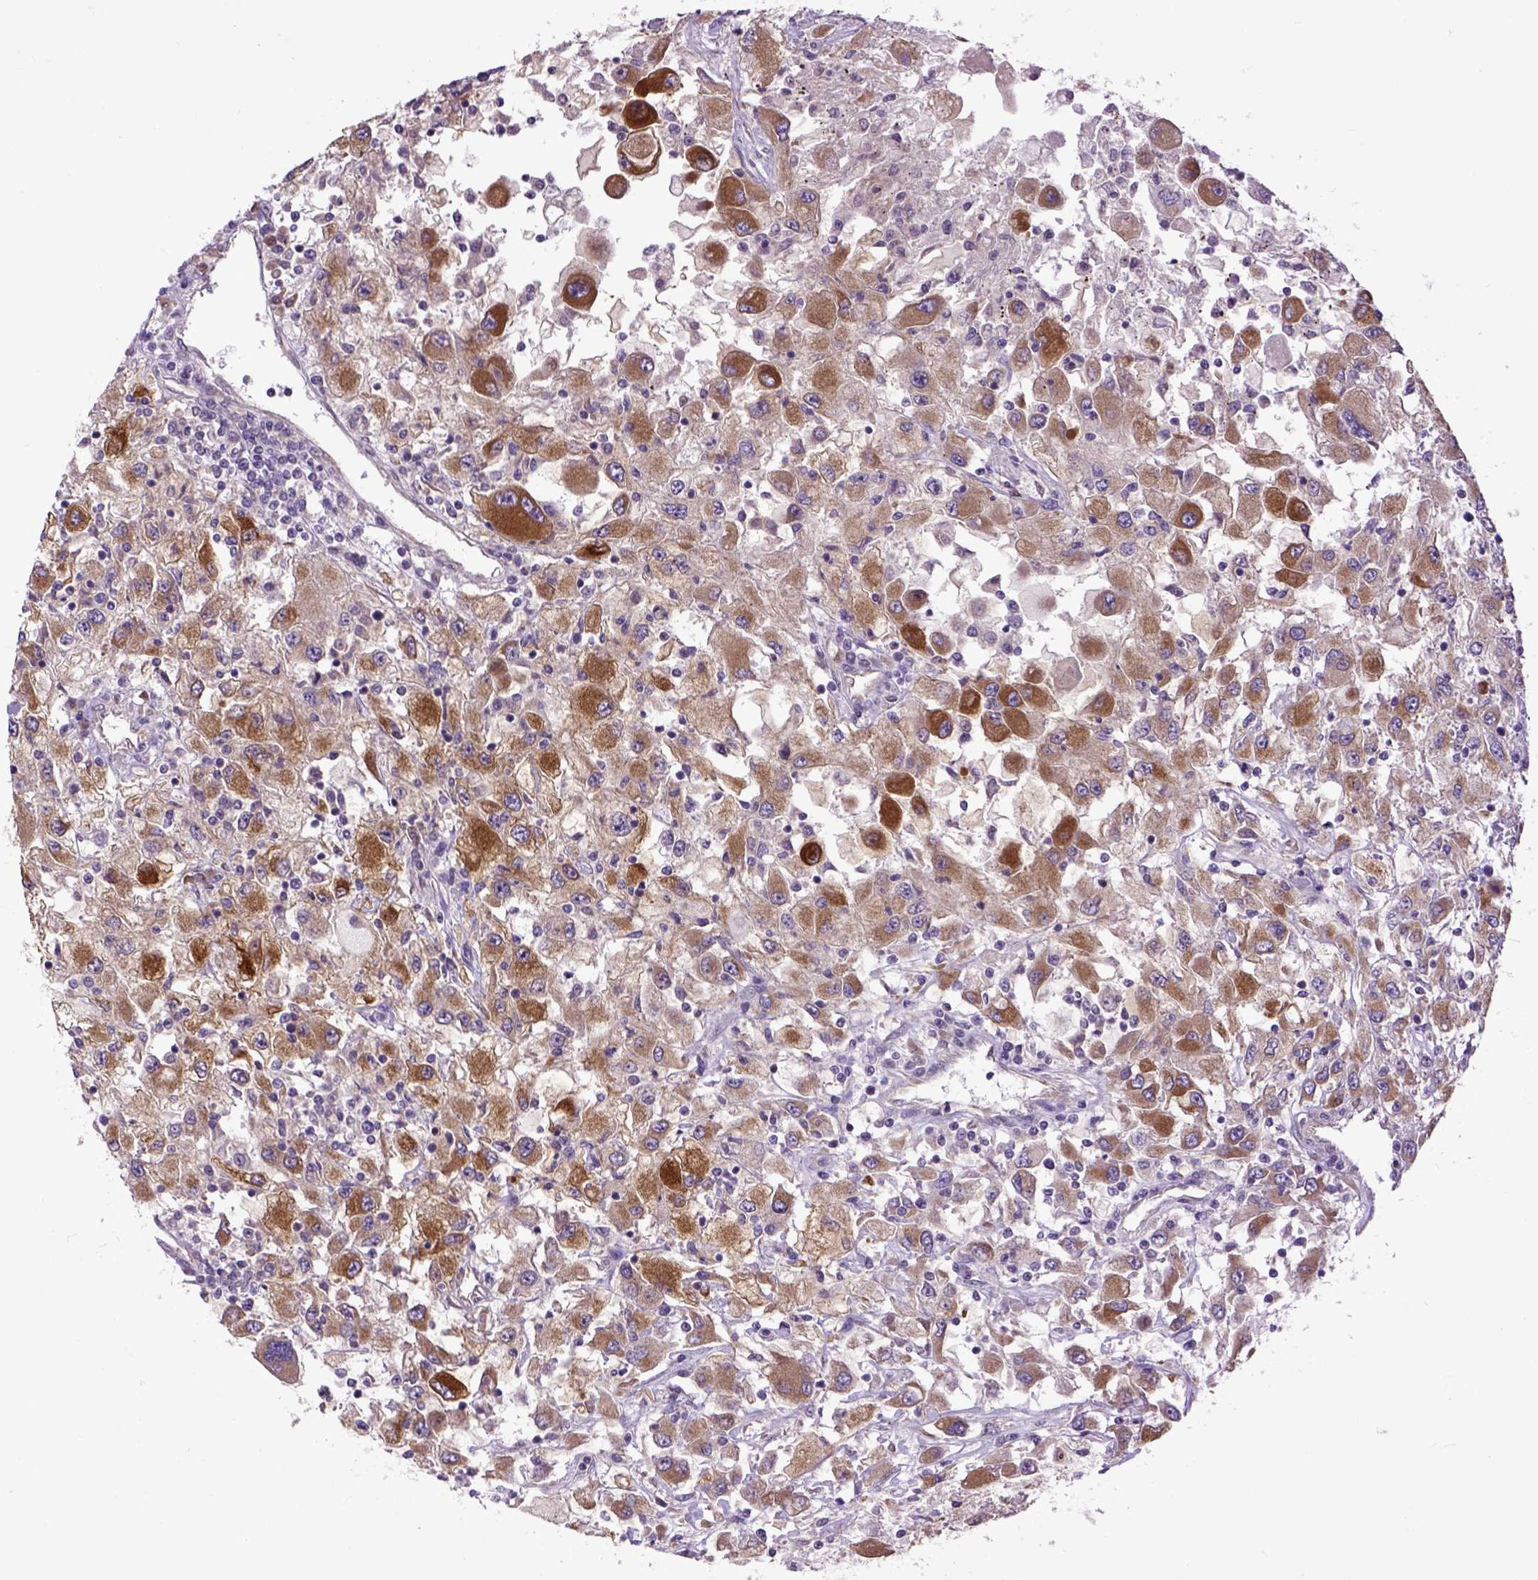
{"staining": {"intensity": "moderate", "quantity": ">75%", "location": "cytoplasmic/membranous"}, "tissue": "renal cancer", "cell_type": "Tumor cells", "image_type": "cancer", "snomed": [{"axis": "morphology", "description": "Adenocarcinoma, NOS"}, {"axis": "topography", "description": "Kidney"}], "caption": "This image reveals immunohistochemistry staining of human renal cancer, with medium moderate cytoplasmic/membranous staining in approximately >75% of tumor cells.", "gene": "ARL1", "patient": {"sex": "female", "age": 67}}